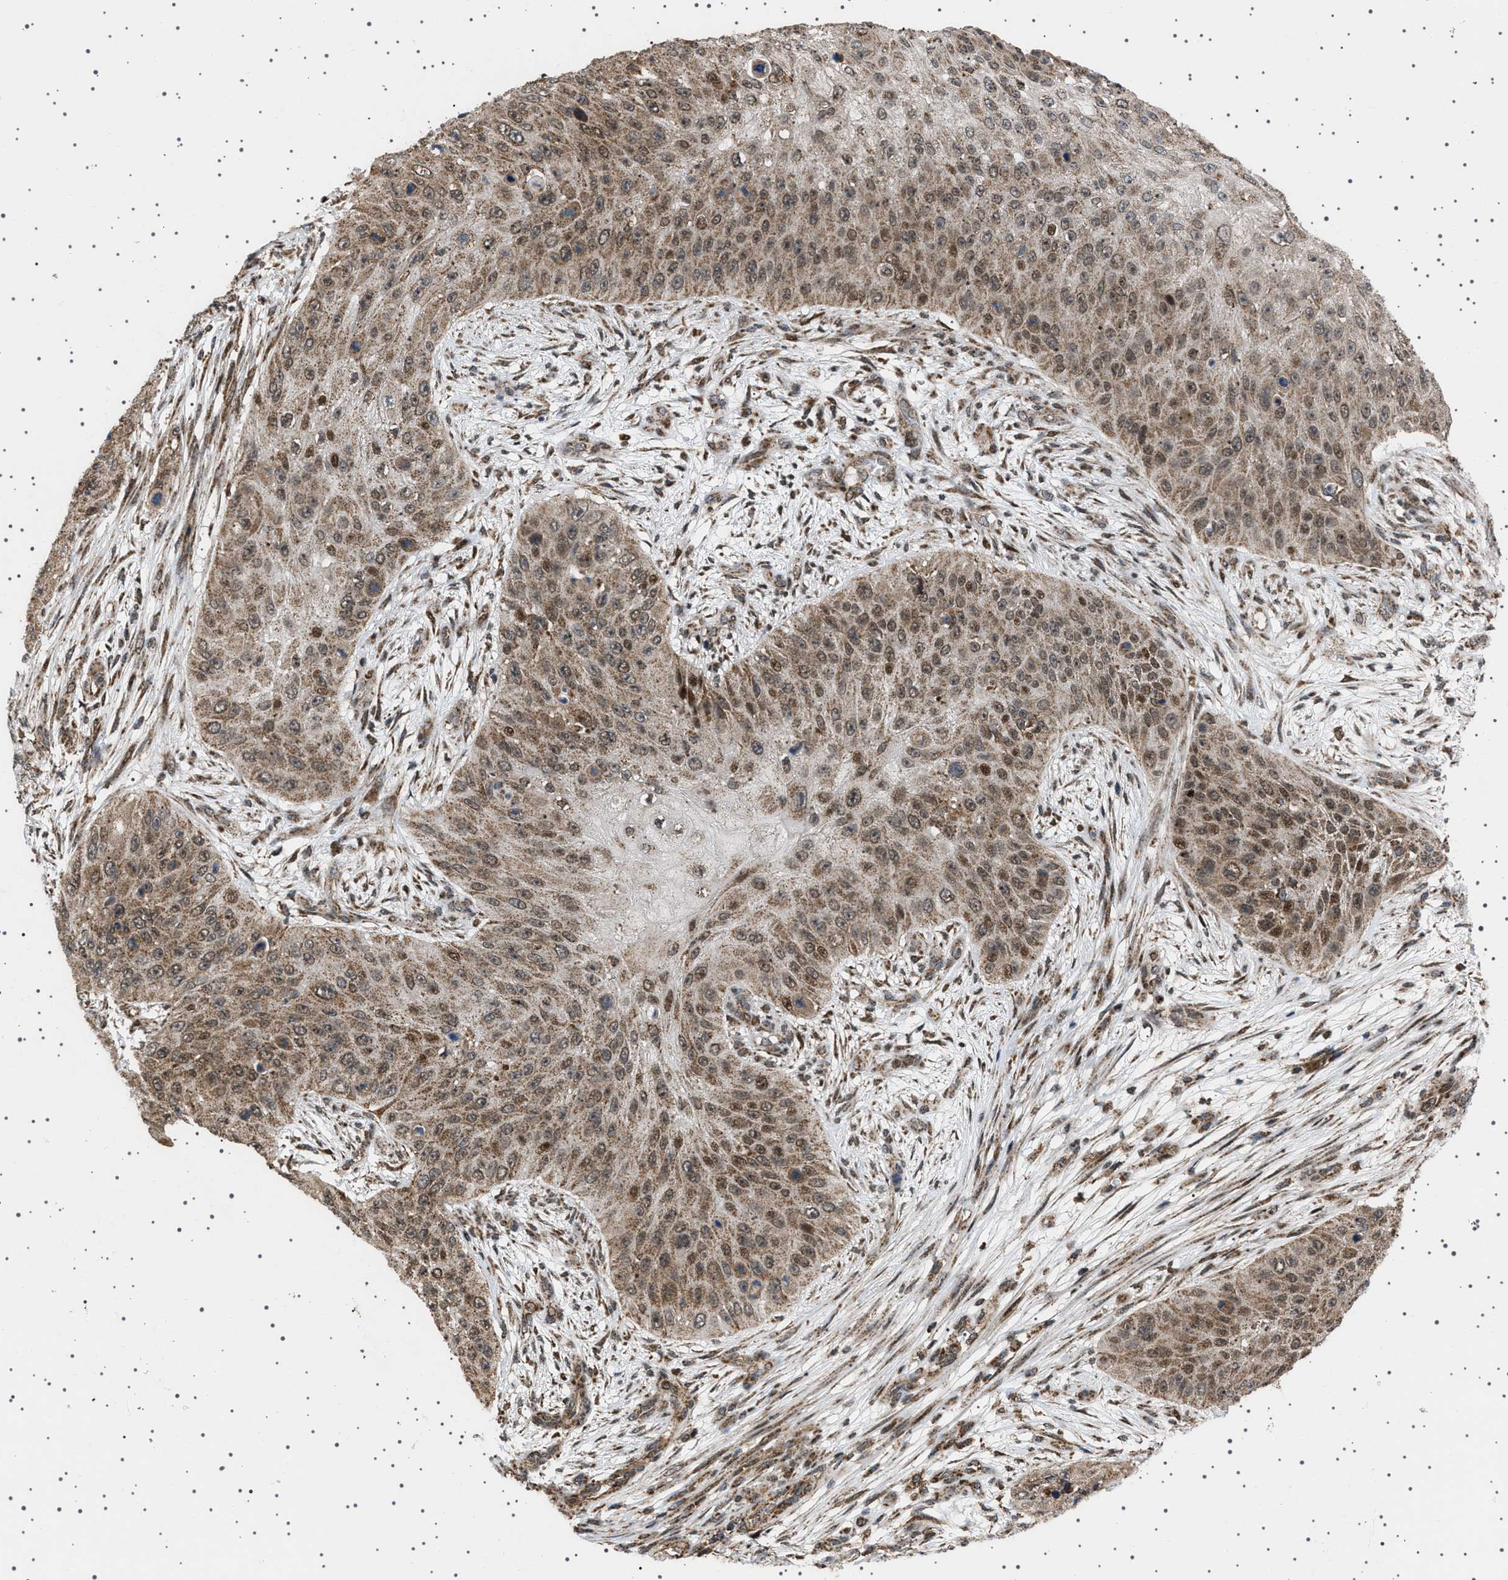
{"staining": {"intensity": "moderate", "quantity": ">75%", "location": "cytoplasmic/membranous,nuclear"}, "tissue": "skin cancer", "cell_type": "Tumor cells", "image_type": "cancer", "snomed": [{"axis": "morphology", "description": "Squamous cell carcinoma, NOS"}, {"axis": "topography", "description": "Skin"}], "caption": "Immunohistochemical staining of human skin cancer (squamous cell carcinoma) displays medium levels of moderate cytoplasmic/membranous and nuclear staining in approximately >75% of tumor cells.", "gene": "MELK", "patient": {"sex": "female", "age": 80}}